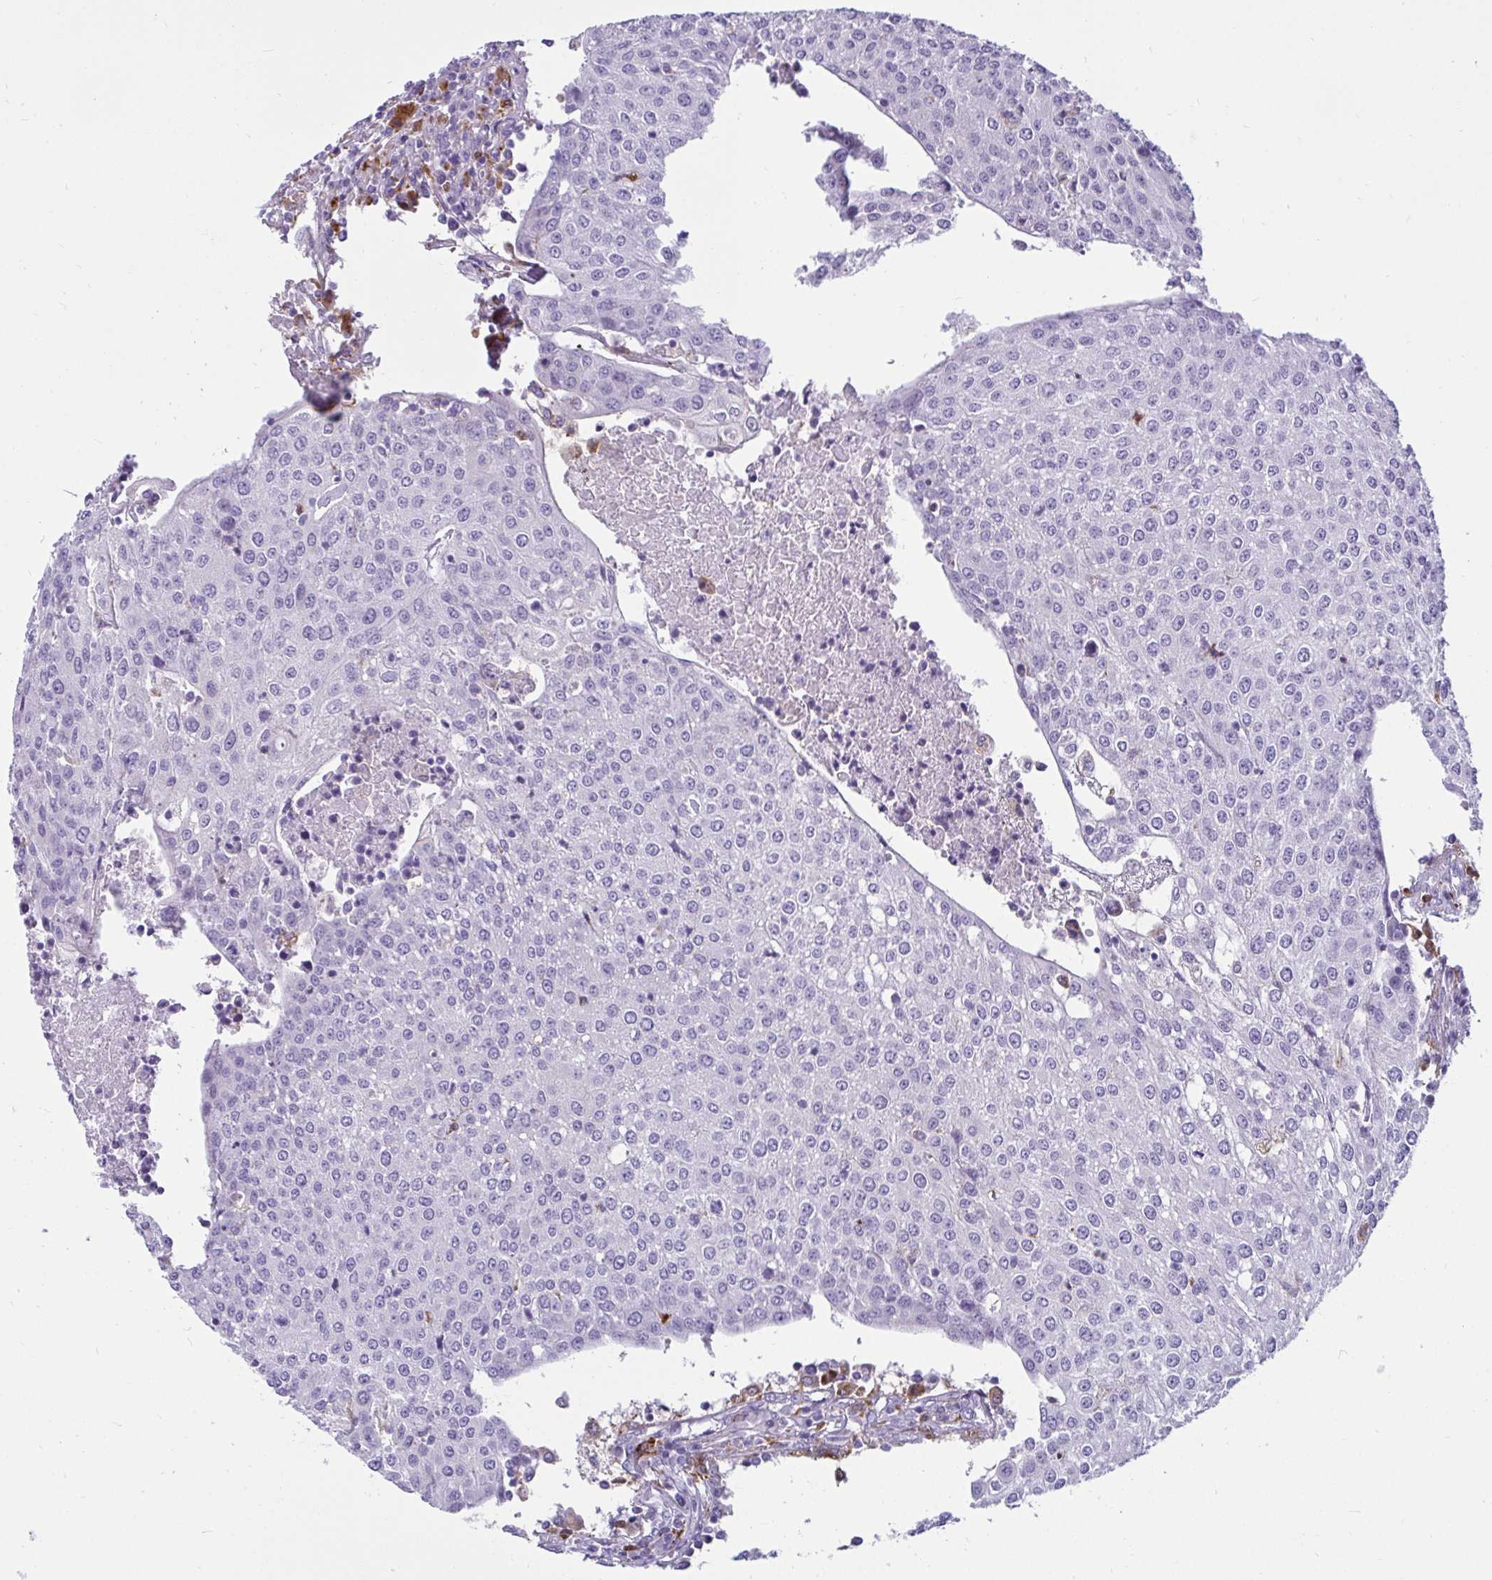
{"staining": {"intensity": "negative", "quantity": "none", "location": "none"}, "tissue": "urothelial cancer", "cell_type": "Tumor cells", "image_type": "cancer", "snomed": [{"axis": "morphology", "description": "Urothelial carcinoma, High grade"}, {"axis": "topography", "description": "Urinary bladder"}], "caption": "Image shows no protein expression in tumor cells of urothelial cancer tissue.", "gene": "CTSZ", "patient": {"sex": "female", "age": 85}}